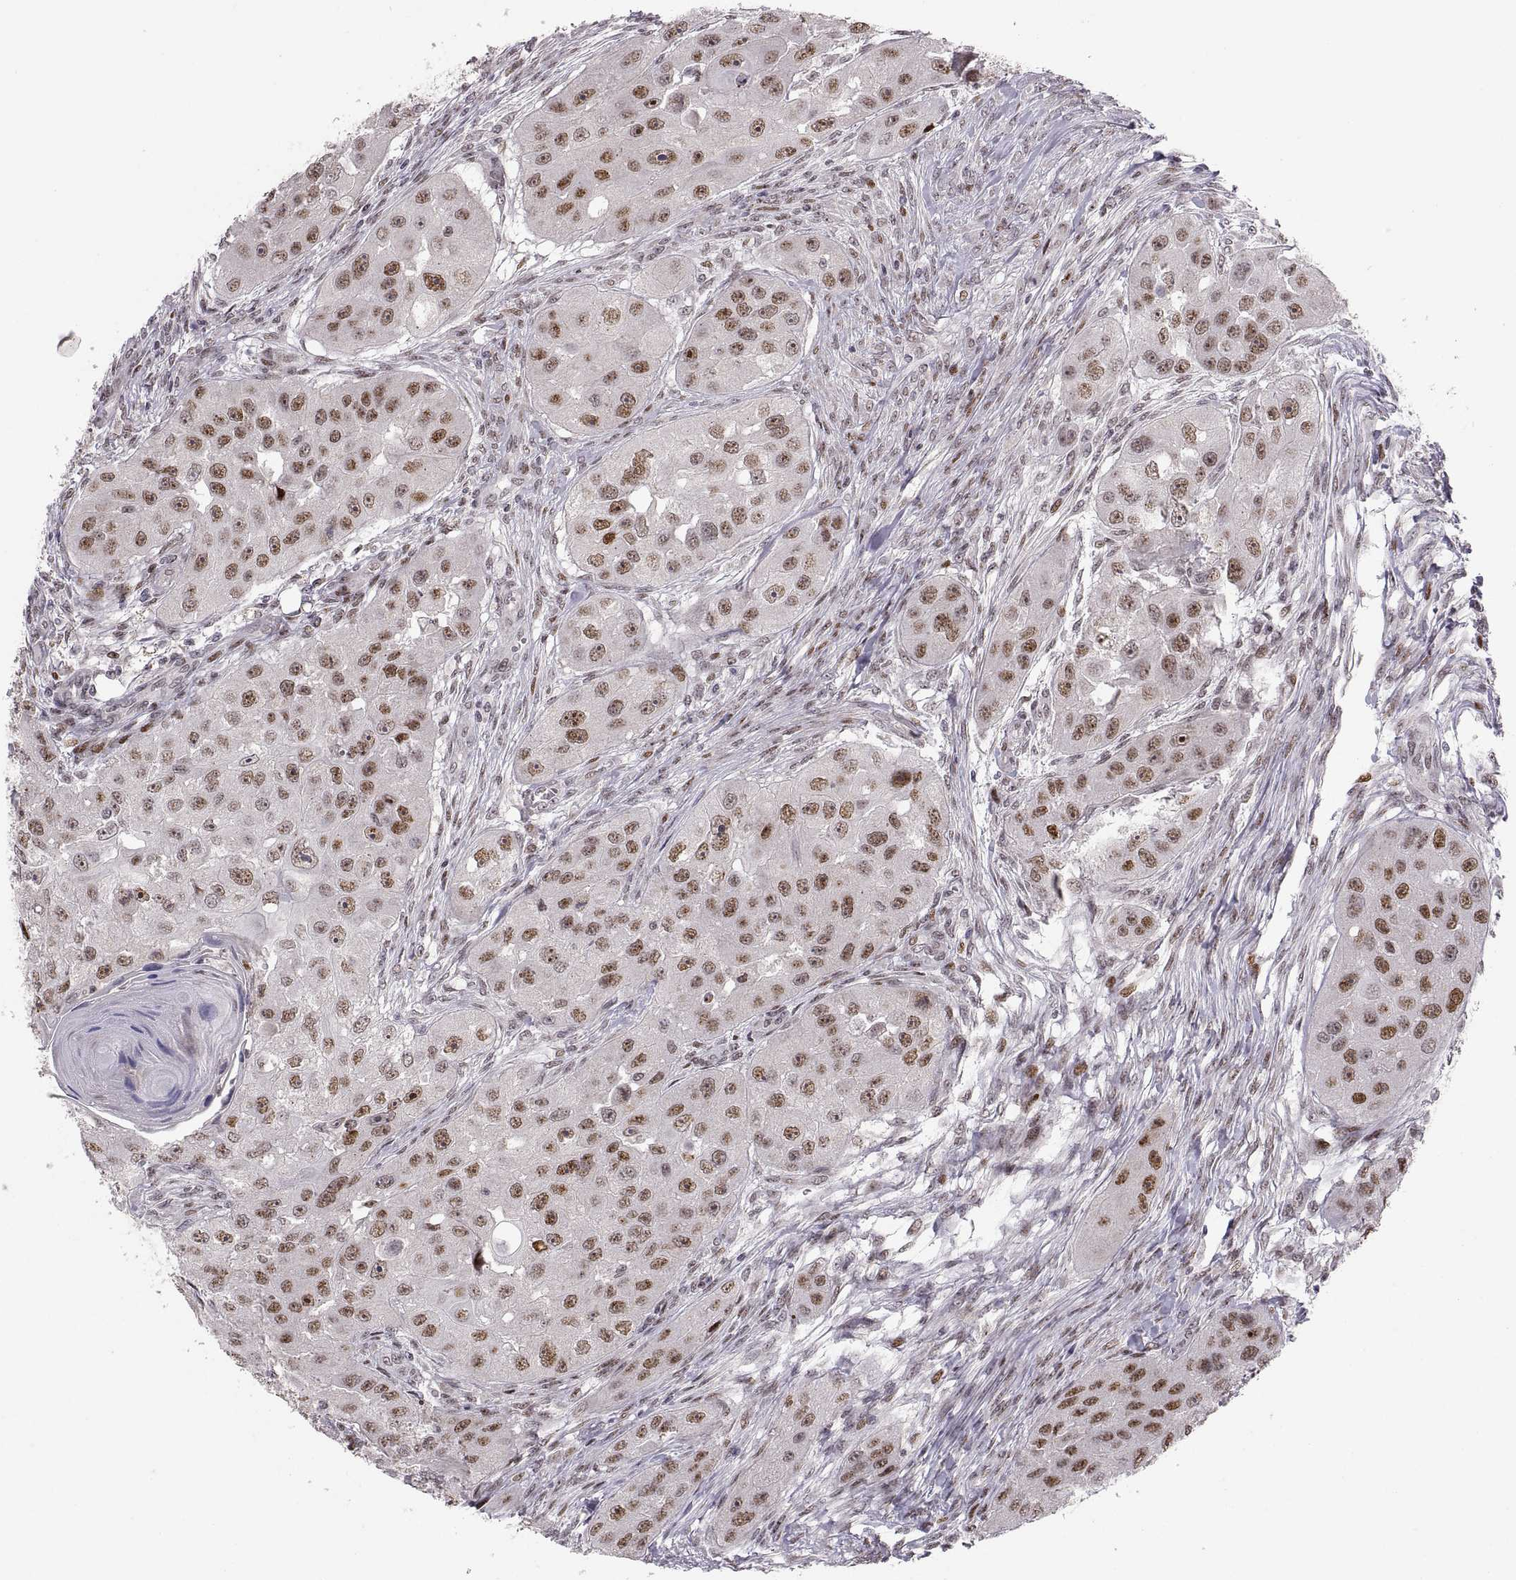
{"staining": {"intensity": "strong", "quantity": ">75%", "location": "nuclear"}, "tissue": "head and neck cancer", "cell_type": "Tumor cells", "image_type": "cancer", "snomed": [{"axis": "morphology", "description": "Squamous cell carcinoma, NOS"}, {"axis": "topography", "description": "Head-Neck"}], "caption": "This micrograph shows IHC staining of squamous cell carcinoma (head and neck), with high strong nuclear staining in approximately >75% of tumor cells.", "gene": "SNAI1", "patient": {"sex": "male", "age": 51}}